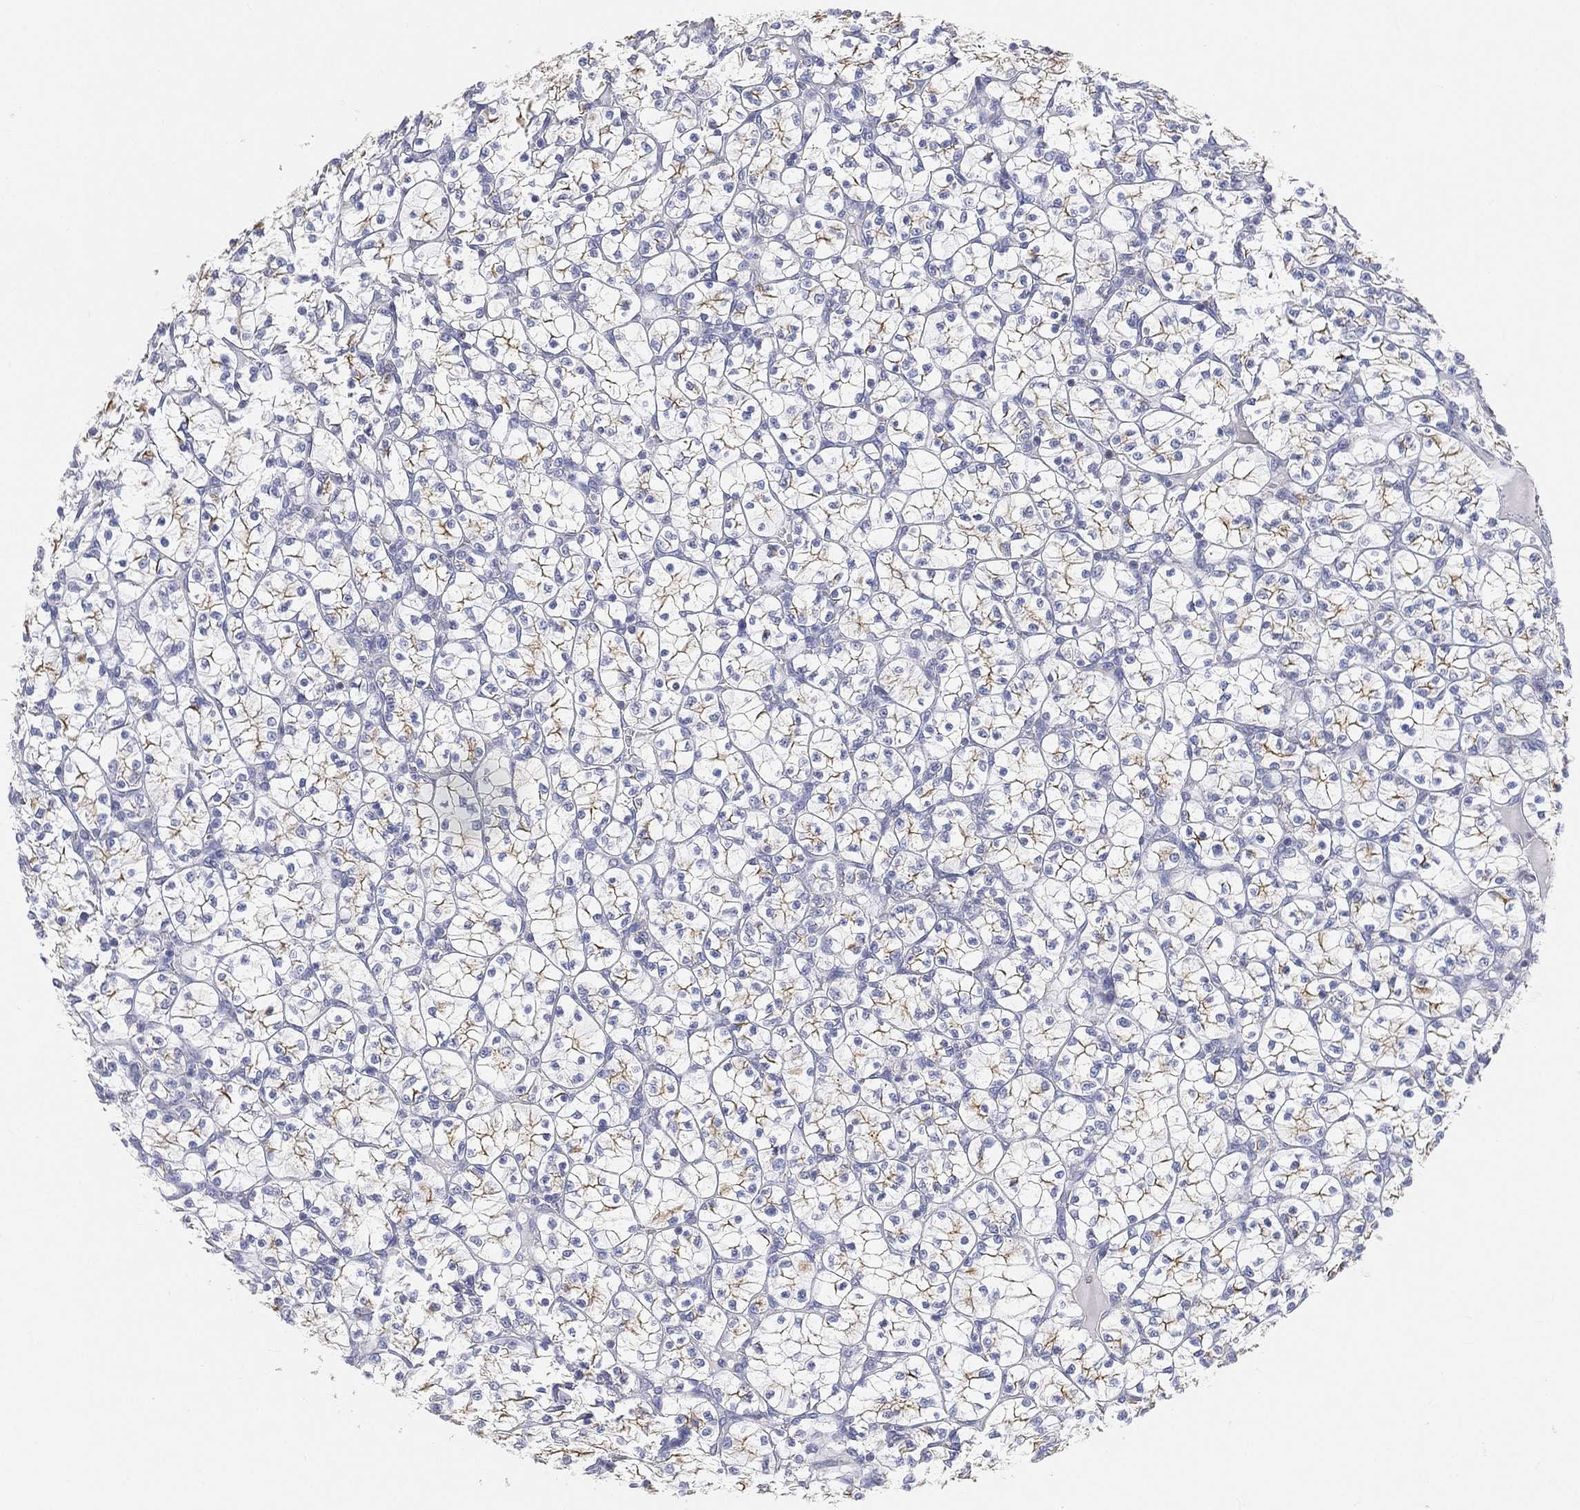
{"staining": {"intensity": "moderate", "quantity": "25%-75%", "location": "cytoplasmic/membranous"}, "tissue": "renal cancer", "cell_type": "Tumor cells", "image_type": "cancer", "snomed": [{"axis": "morphology", "description": "Adenocarcinoma, NOS"}, {"axis": "topography", "description": "Kidney"}], "caption": "Immunohistochemical staining of human adenocarcinoma (renal) displays medium levels of moderate cytoplasmic/membranous protein staining in about 25%-75% of tumor cells.", "gene": "TMEM25", "patient": {"sex": "female", "age": 89}}